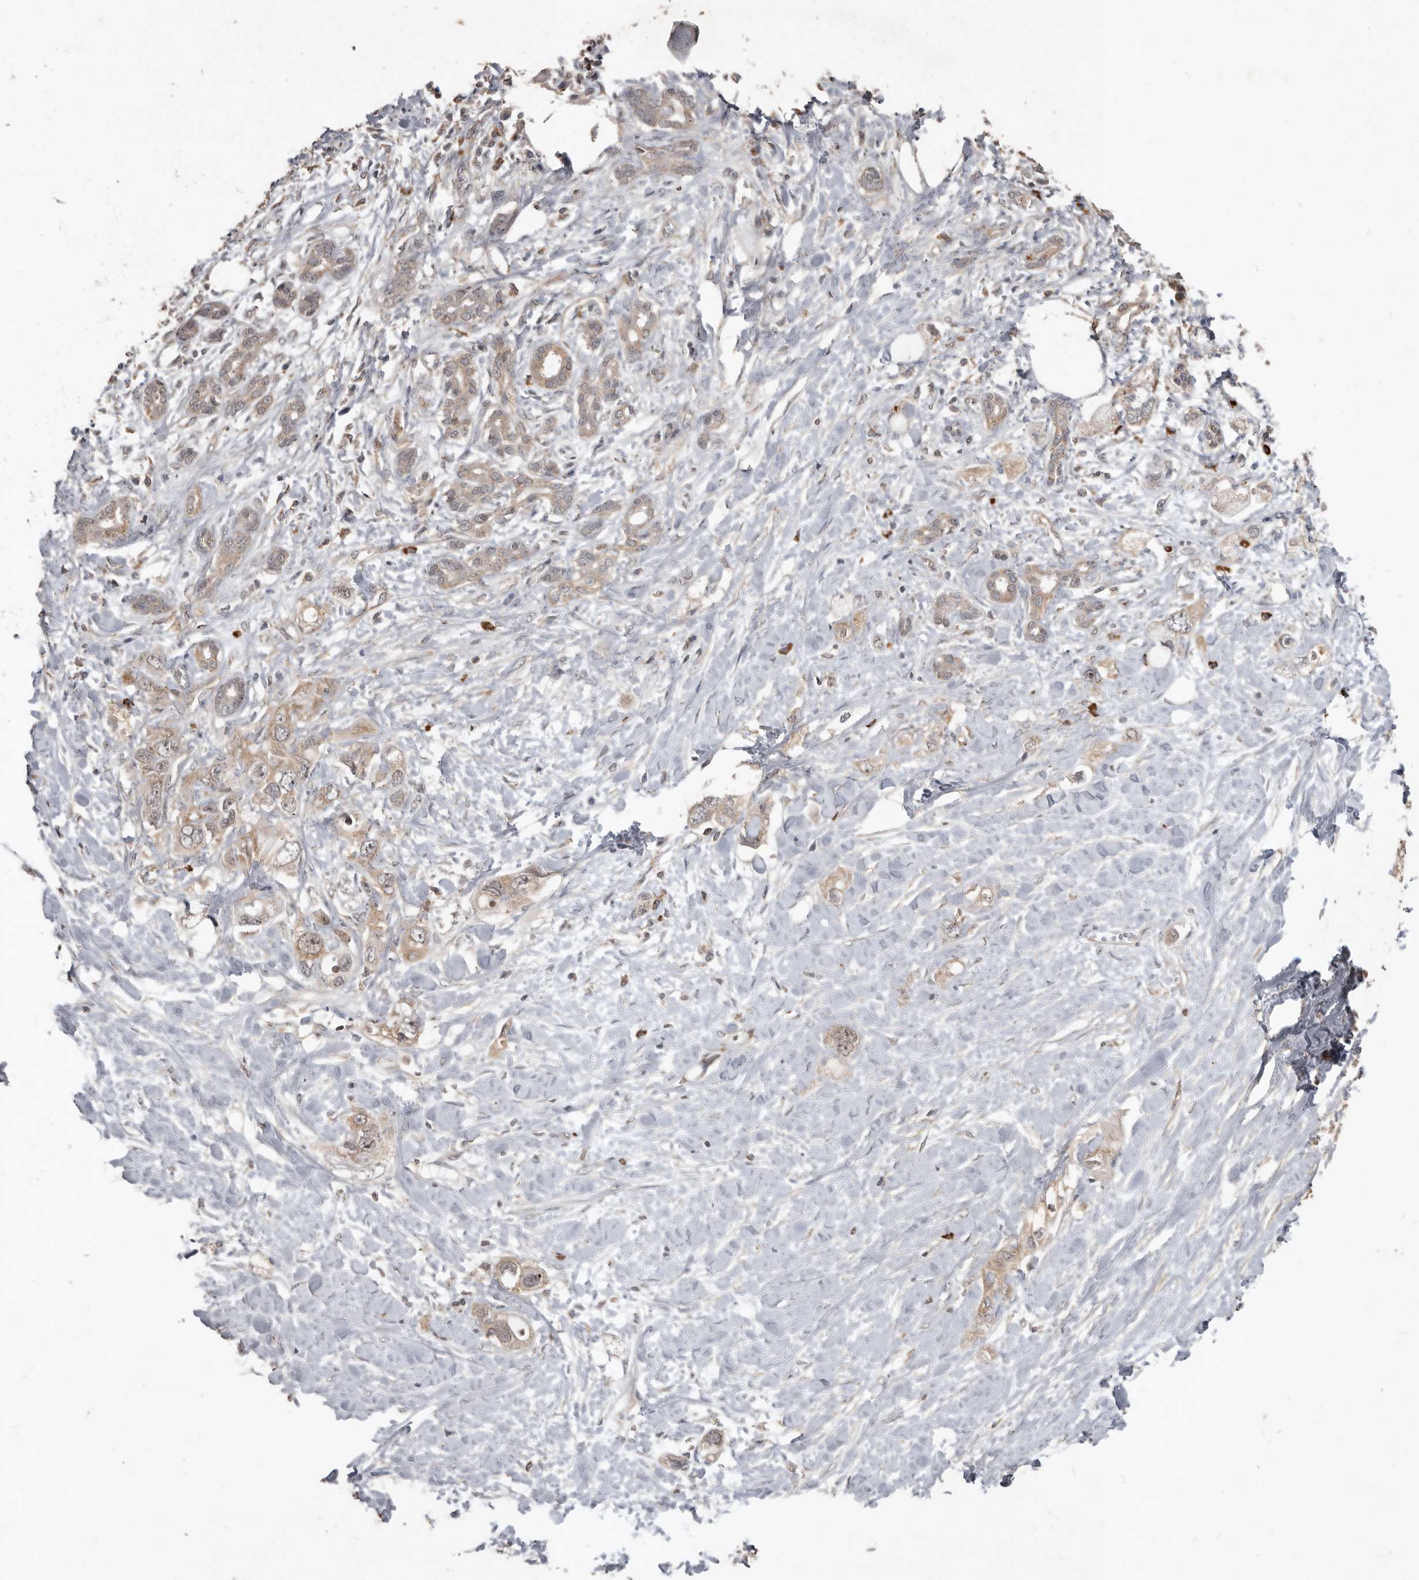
{"staining": {"intensity": "moderate", "quantity": ">75%", "location": "cytoplasmic/membranous"}, "tissue": "pancreatic cancer", "cell_type": "Tumor cells", "image_type": "cancer", "snomed": [{"axis": "morphology", "description": "Adenocarcinoma, NOS"}, {"axis": "topography", "description": "Pancreas"}], "caption": "Pancreatic cancer tissue exhibits moderate cytoplasmic/membranous expression in about >75% of tumor cells, visualized by immunohistochemistry. (DAB (3,3'-diaminobenzidine) IHC with brightfield microscopy, high magnification).", "gene": "BAMBI", "patient": {"sex": "female", "age": 56}}